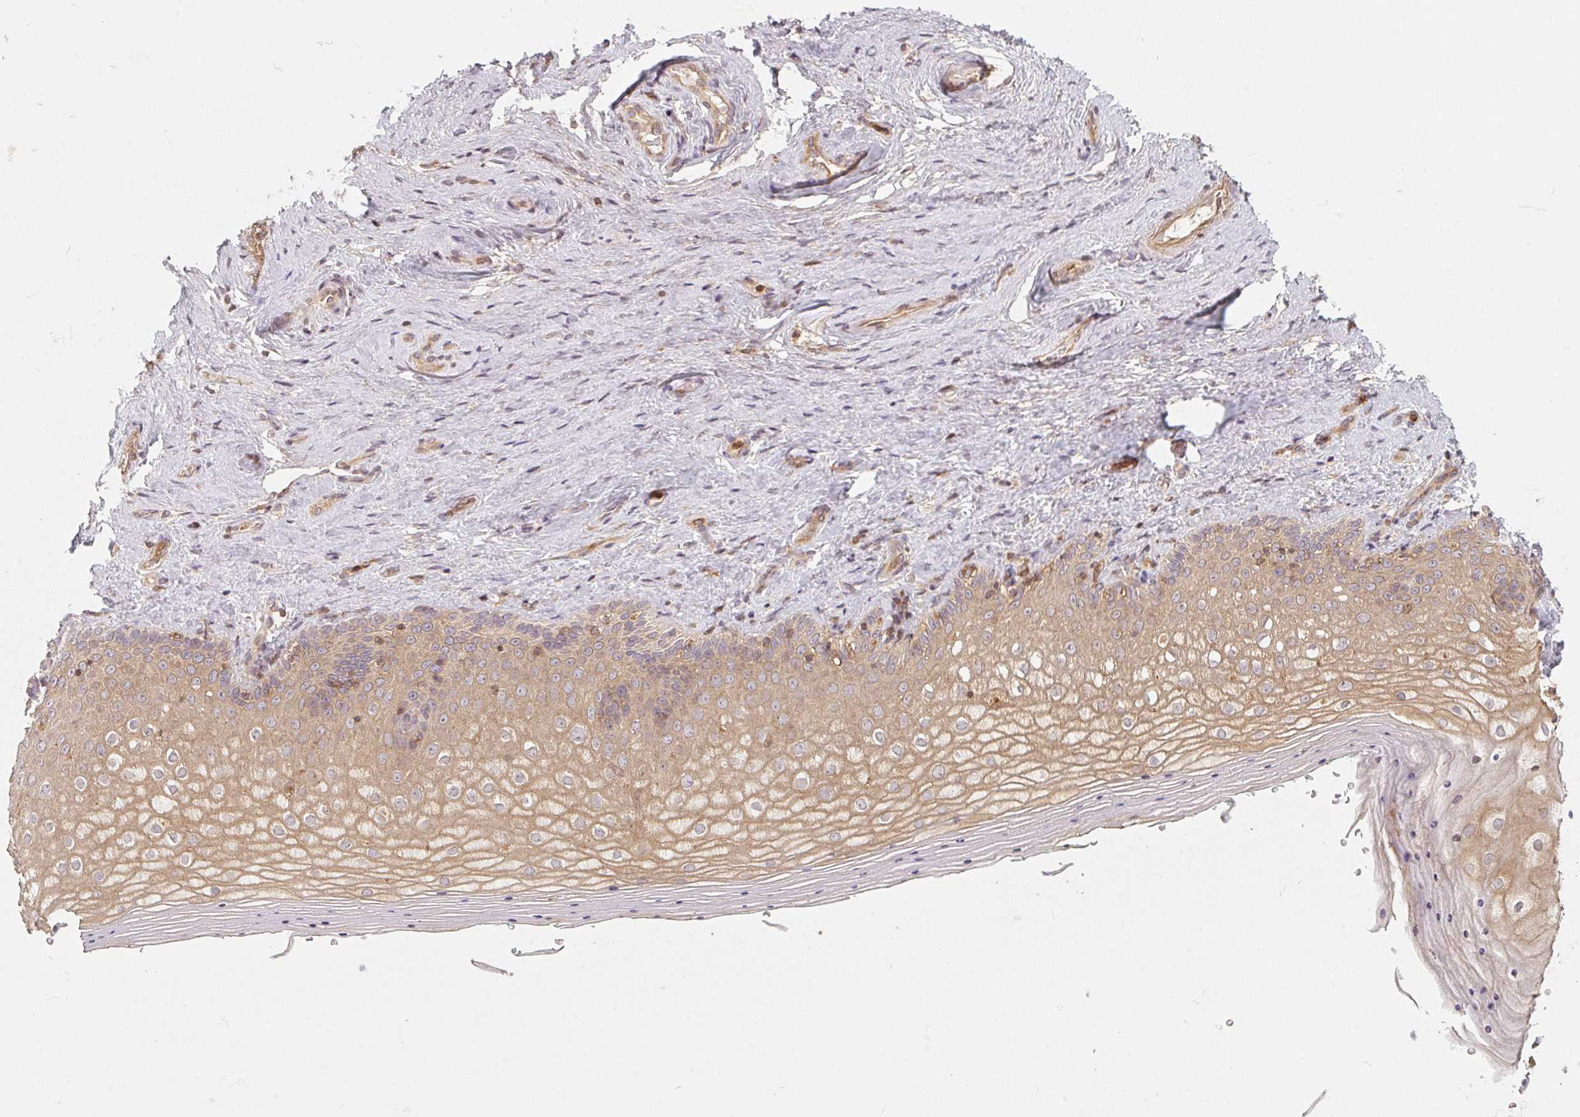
{"staining": {"intensity": "weak", "quantity": ">75%", "location": "cytoplasmic/membranous"}, "tissue": "vagina", "cell_type": "Squamous epithelial cells", "image_type": "normal", "snomed": [{"axis": "morphology", "description": "Normal tissue, NOS"}, {"axis": "topography", "description": "Vagina"}], "caption": "This histopathology image displays immunohistochemistry (IHC) staining of unremarkable human vagina, with low weak cytoplasmic/membranous expression in approximately >75% of squamous epithelial cells.", "gene": "ANKRD13A", "patient": {"sex": "female", "age": 42}}